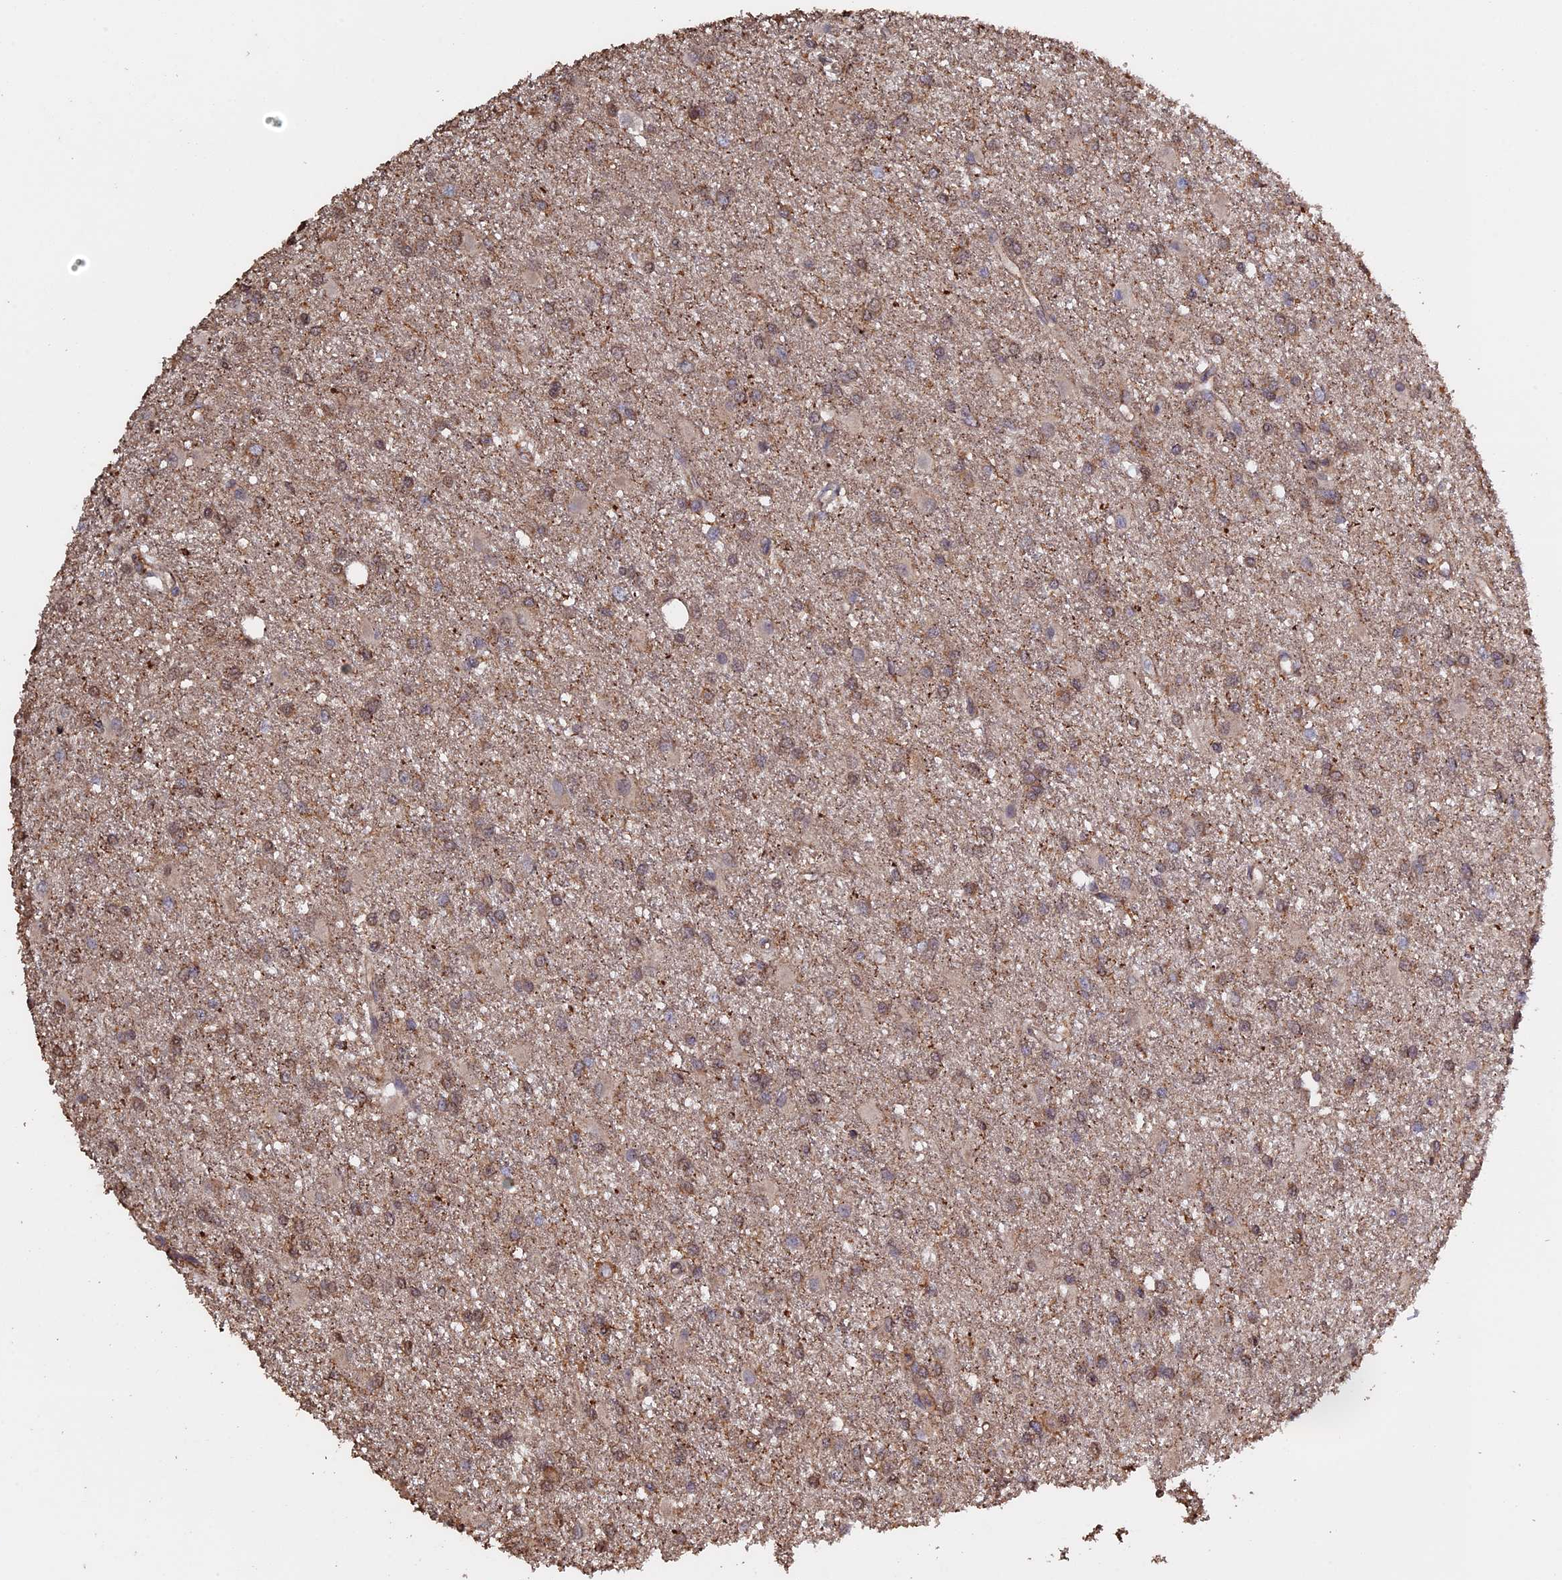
{"staining": {"intensity": "moderate", "quantity": "25%-75%", "location": "cytoplasmic/membranous,nuclear"}, "tissue": "glioma", "cell_type": "Tumor cells", "image_type": "cancer", "snomed": [{"axis": "morphology", "description": "Glioma, malignant, High grade"}, {"axis": "topography", "description": "Brain"}], "caption": "Immunohistochemical staining of human glioma exhibits medium levels of moderate cytoplasmic/membranous and nuclear positivity in about 25%-75% of tumor cells.", "gene": "PIGQ", "patient": {"sex": "female", "age": 50}}